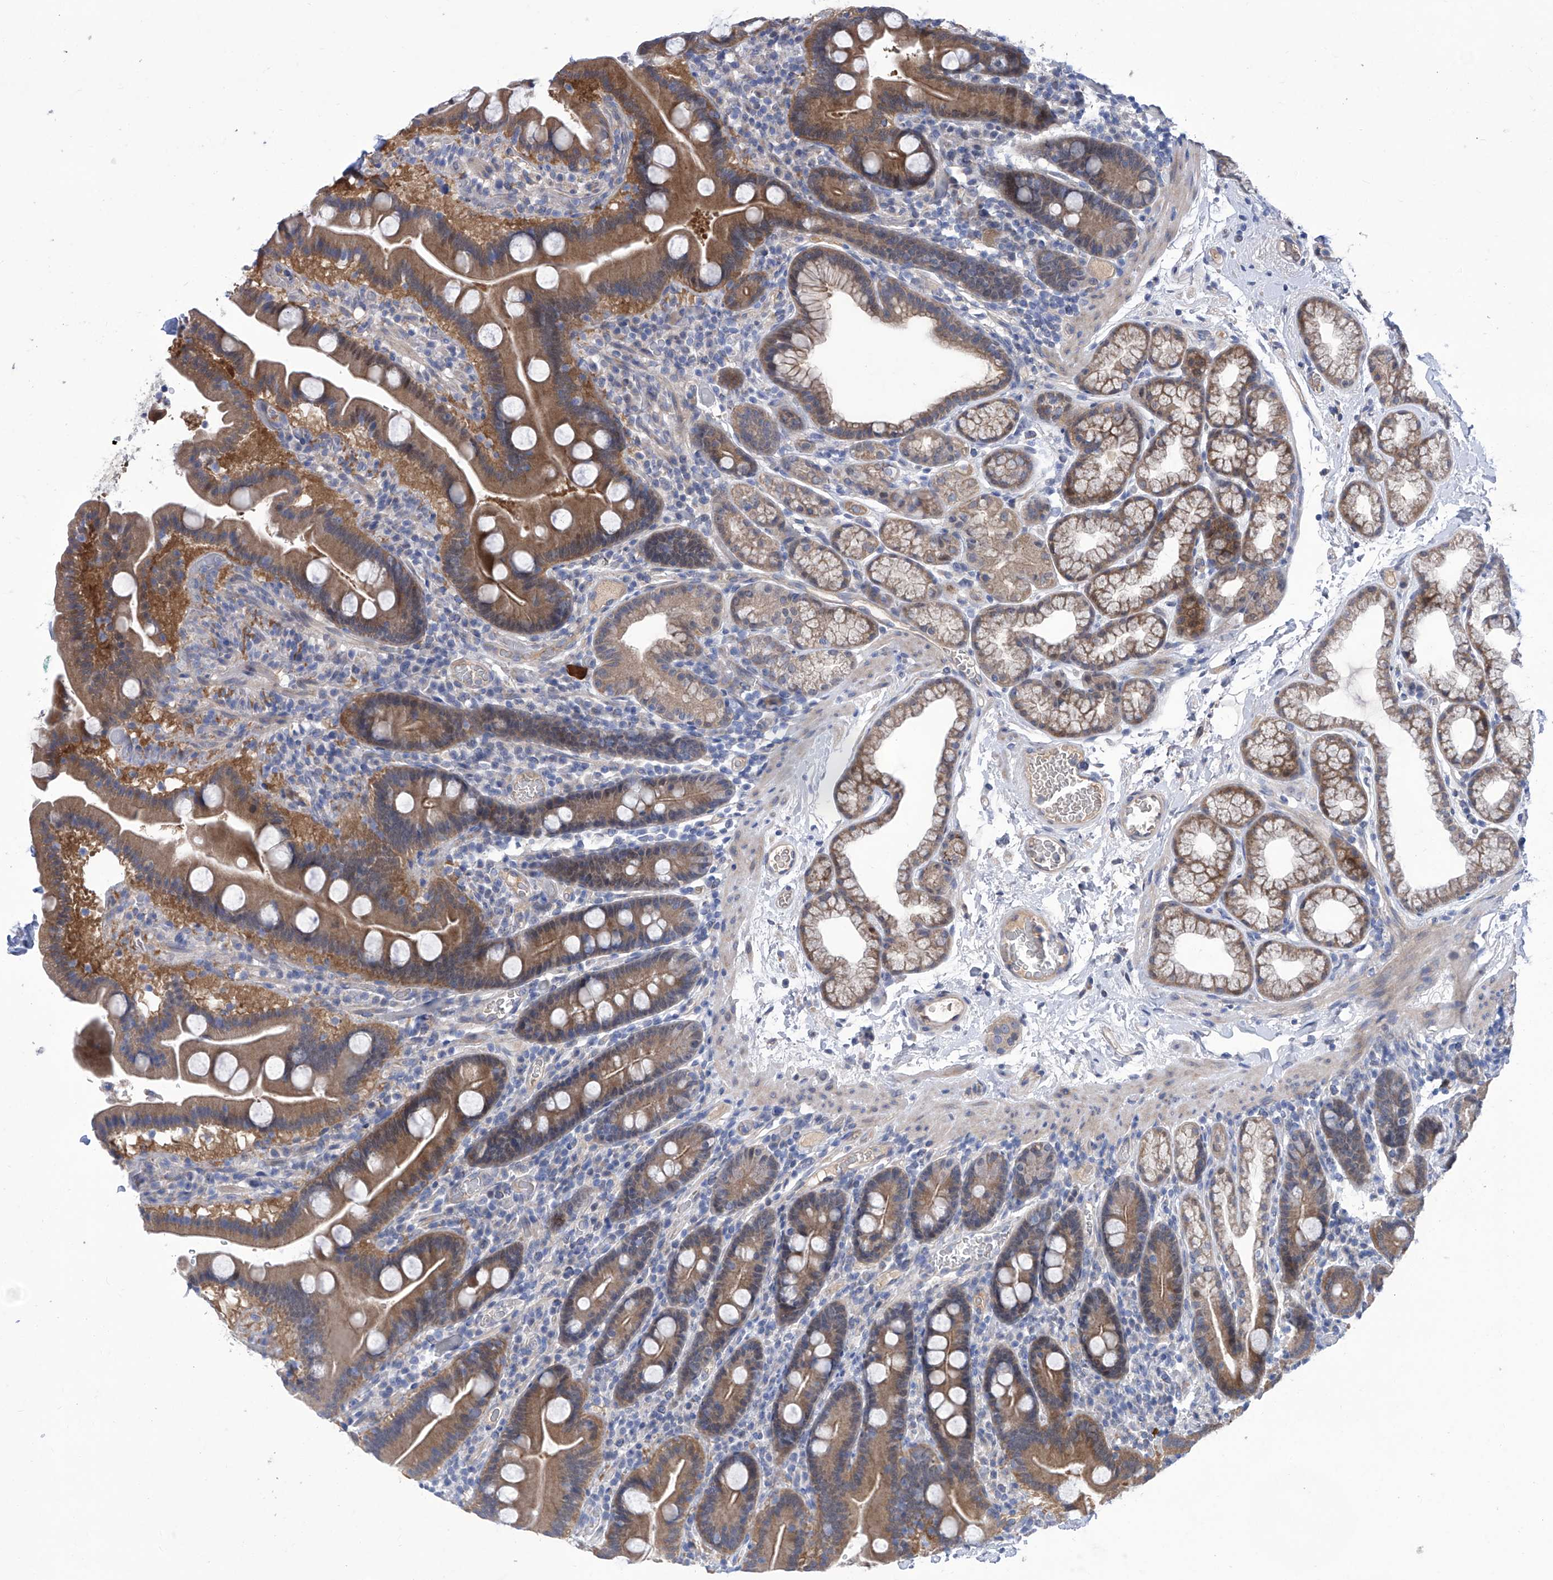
{"staining": {"intensity": "moderate", "quantity": "25%-75%", "location": "cytoplasmic/membranous"}, "tissue": "duodenum", "cell_type": "Glandular cells", "image_type": "normal", "snomed": [{"axis": "morphology", "description": "Normal tissue, NOS"}, {"axis": "topography", "description": "Duodenum"}], "caption": "A medium amount of moderate cytoplasmic/membranous expression is appreciated in about 25%-75% of glandular cells in unremarkable duodenum.", "gene": "SRBD1", "patient": {"sex": "male", "age": 55}}